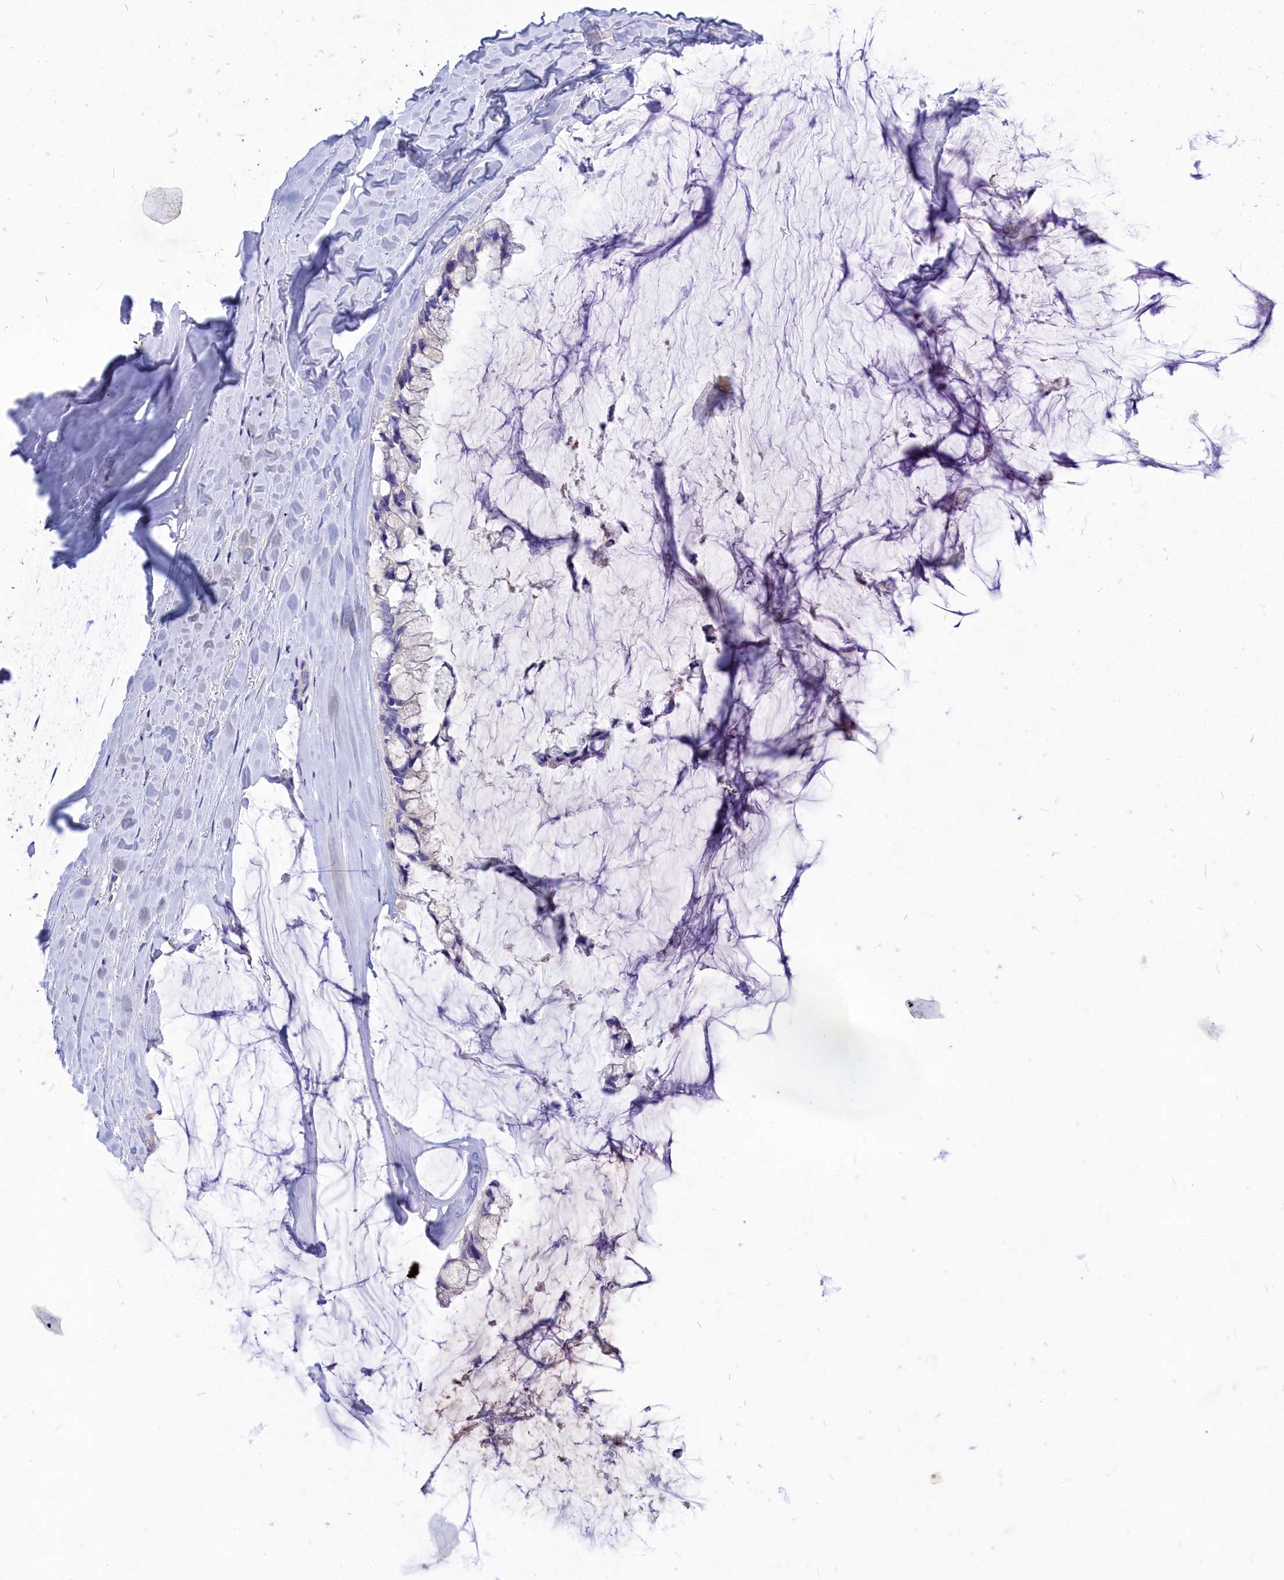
{"staining": {"intensity": "negative", "quantity": "none", "location": "none"}, "tissue": "ovarian cancer", "cell_type": "Tumor cells", "image_type": "cancer", "snomed": [{"axis": "morphology", "description": "Cystadenocarcinoma, mucinous, NOS"}, {"axis": "topography", "description": "Ovary"}], "caption": "Protein analysis of ovarian cancer (mucinous cystadenocarcinoma) demonstrates no significant positivity in tumor cells. (Stains: DAB (3,3'-diaminobenzidine) immunohistochemistry with hematoxylin counter stain, Microscopy: brightfield microscopy at high magnification).", "gene": "DEFB119", "patient": {"sex": "female", "age": 39}}